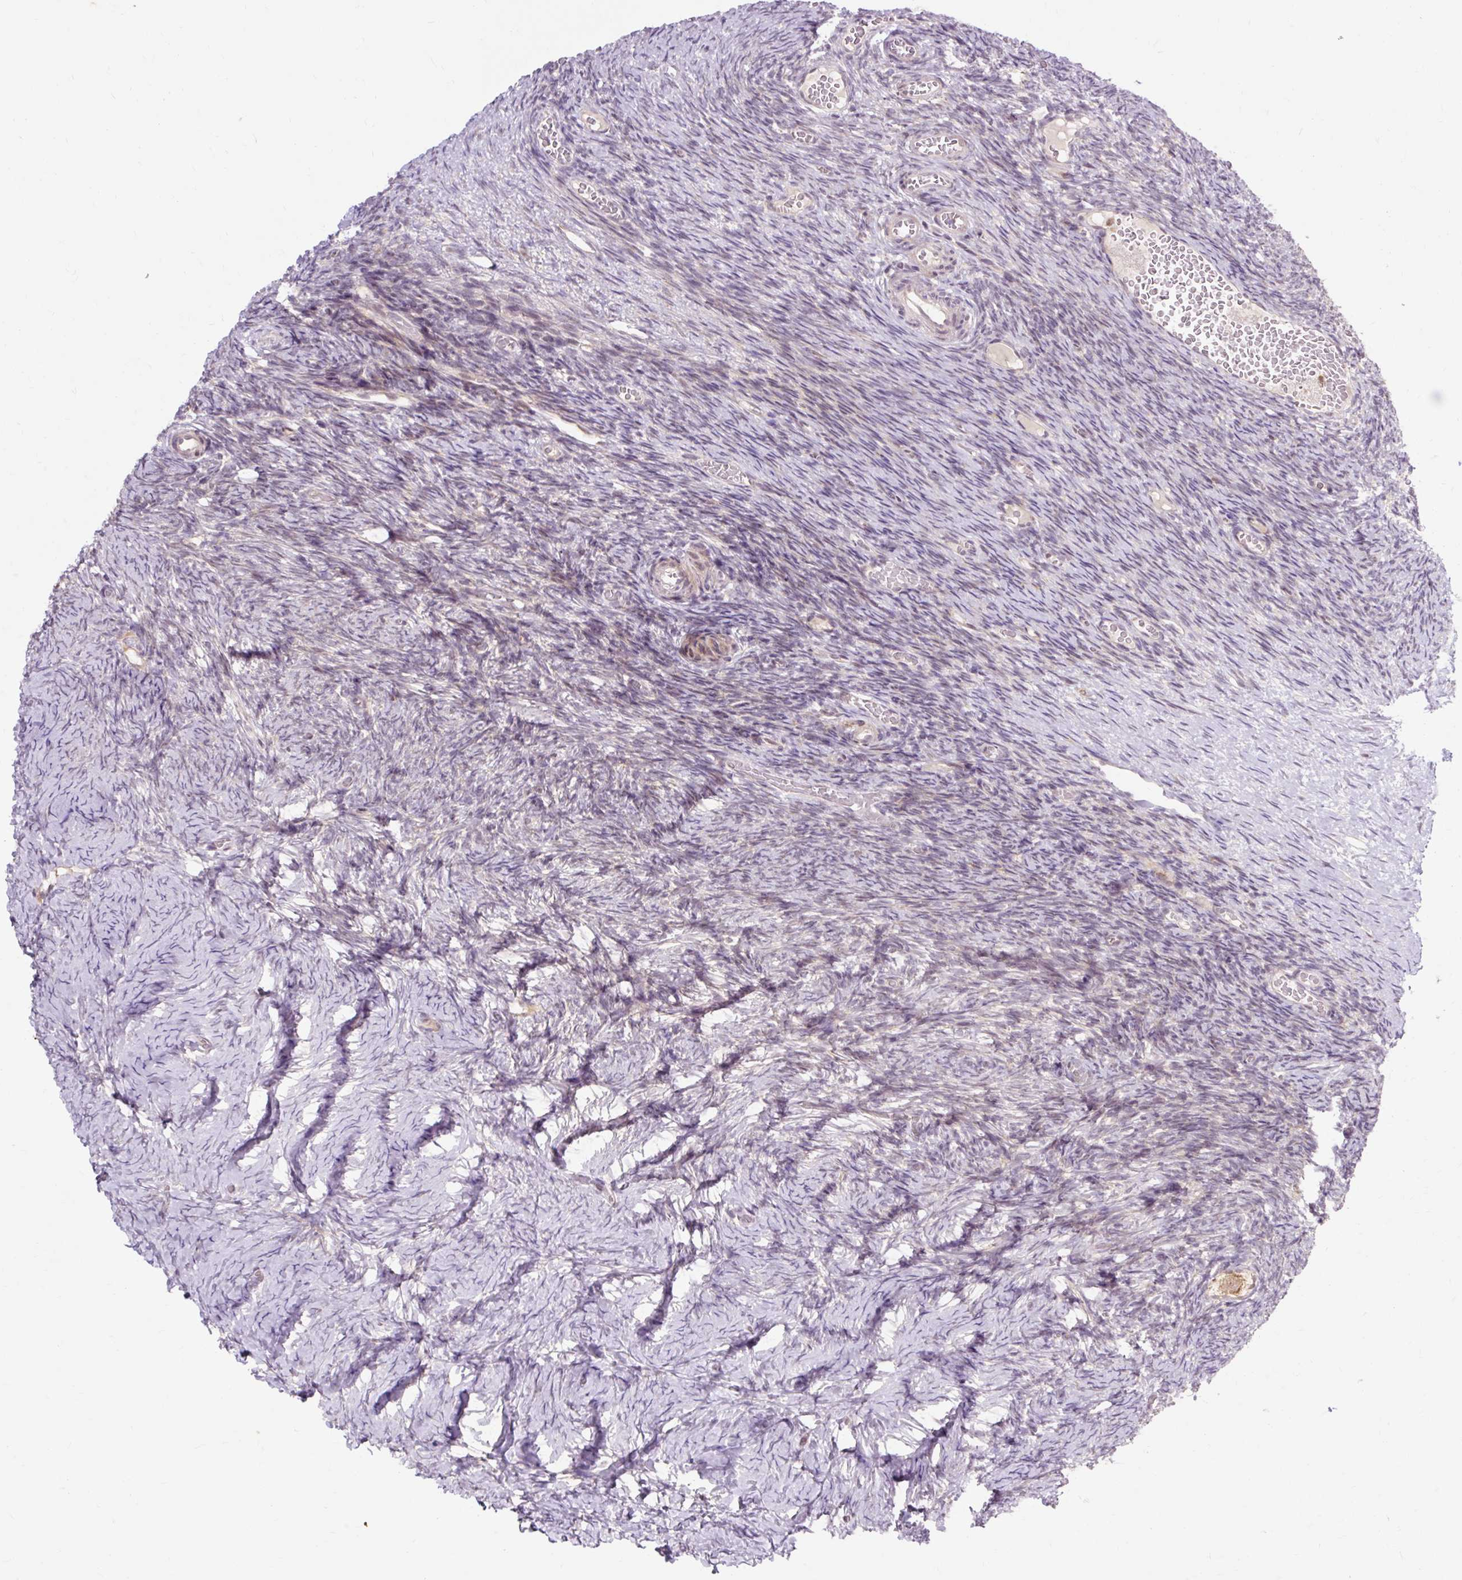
{"staining": {"intensity": "moderate", "quantity": "25%-75%", "location": "cytoplasmic/membranous,nuclear"}, "tissue": "ovary", "cell_type": "Follicle cells", "image_type": "normal", "snomed": [{"axis": "morphology", "description": "Normal tissue, NOS"}, {"axis": "topography", "description": "Ovary"}], "caption": "Immunohistochemistry (IHC) (DAB (3,3'-diaminobenzidine)) staining of benign human ovary reveals moderate cytoplasmic/membranous,nuclear protein expression in about 25%-75% of follicle cells.", "gene": "GEMIN2", "patient": {"sex": "female", "age": 39}}